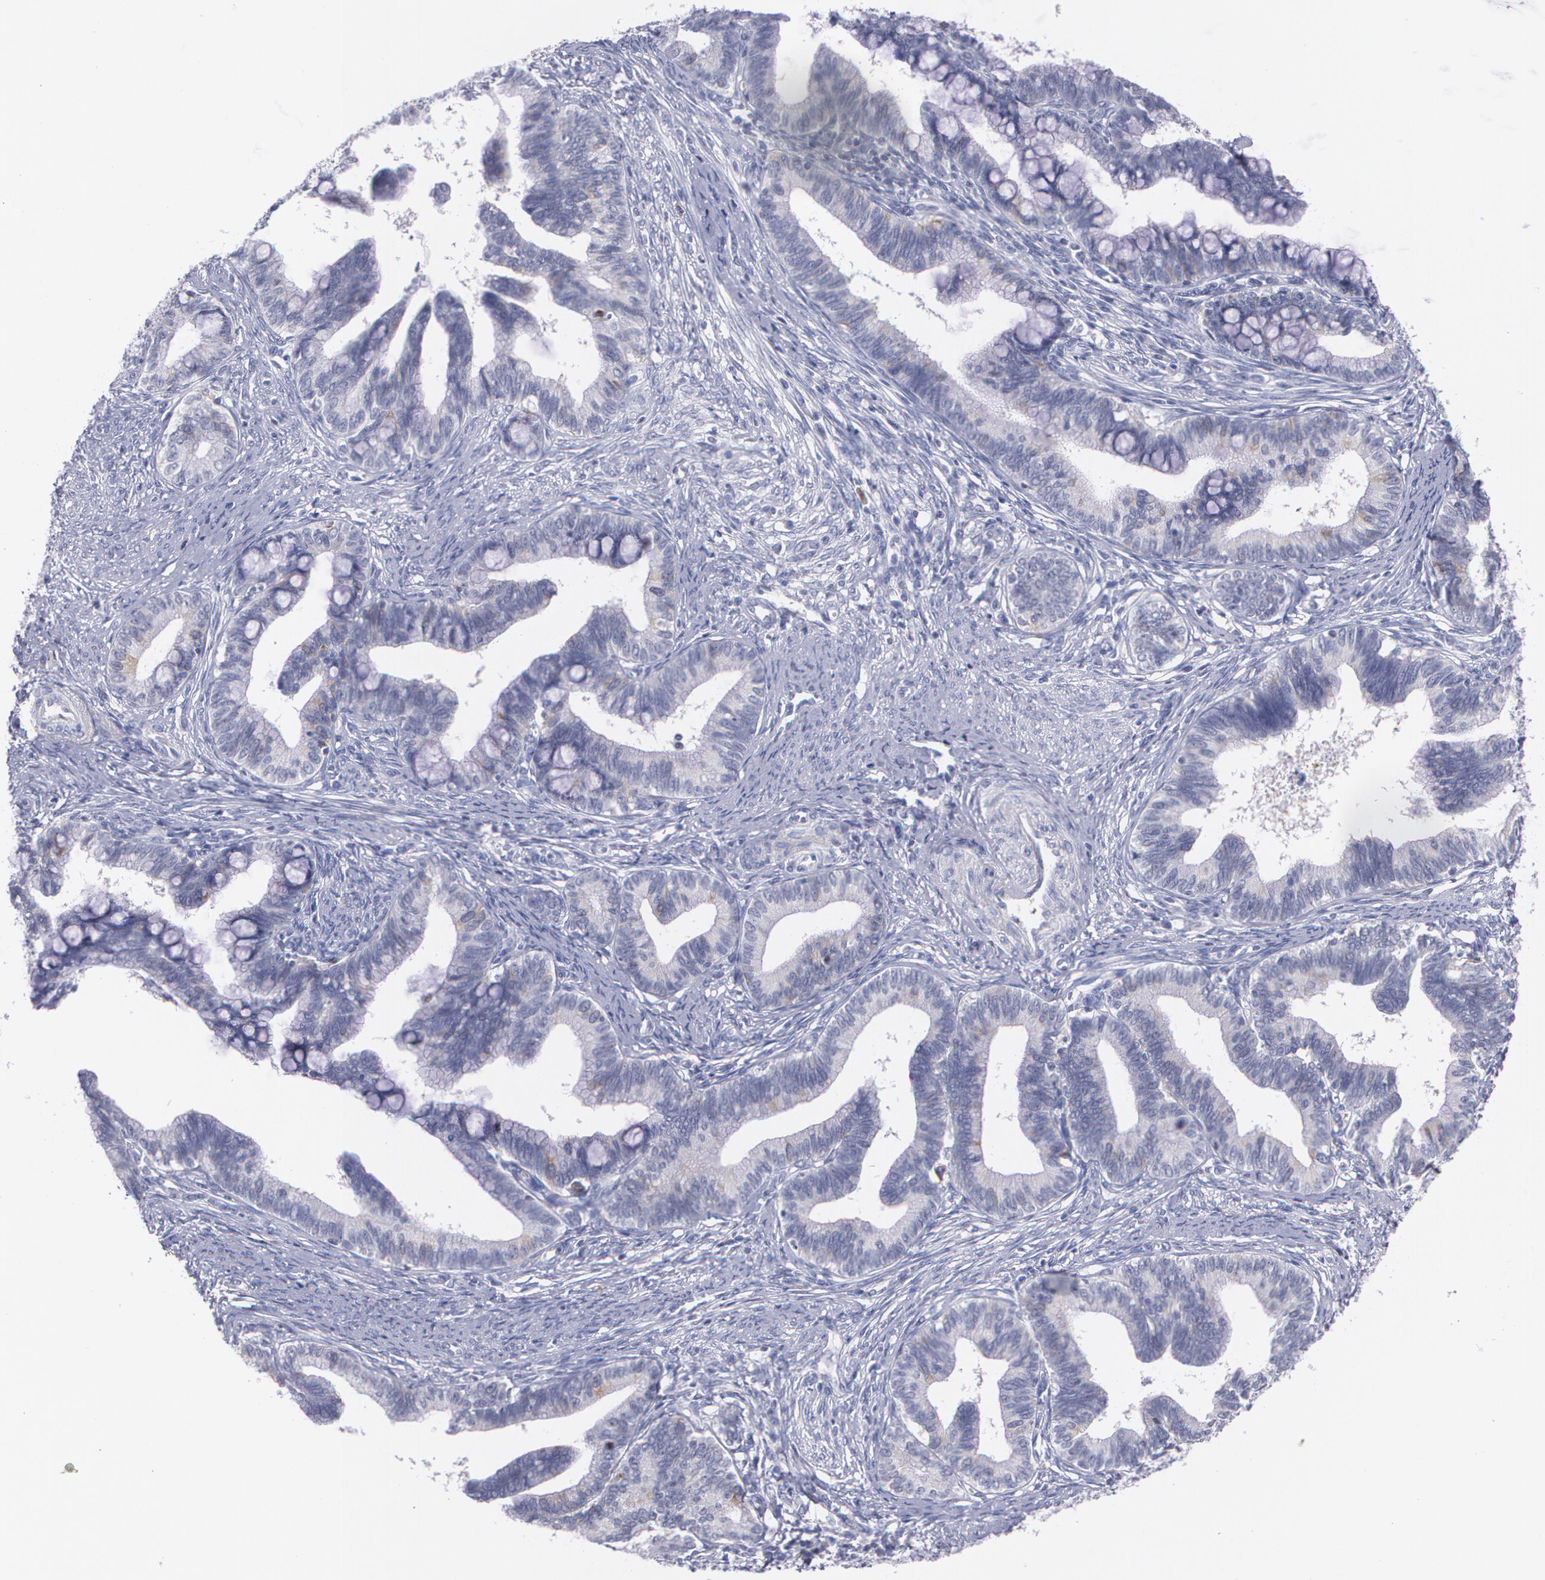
{"staining": {"intensity": "weak", "quantity": "<25%", "location": "cytoplasmic/membranous"}, "tissue": "cervical cancer", "cell_type": "Tumor cells", "image_type": "cancer", "snomed": [{"axis": "morphology", "description": "Adenocarcinoma, NOS"}, {"axis": "topography", "description": "Cervix"}], "caption": "High power microscopy image of an immunohistochemistry (IHC) micrograph of cervical adenocarcinoma, revealing no significant staining in tumor cells.", "gene": "HMMR", "patient": {"sex": "female", "age": 36}}